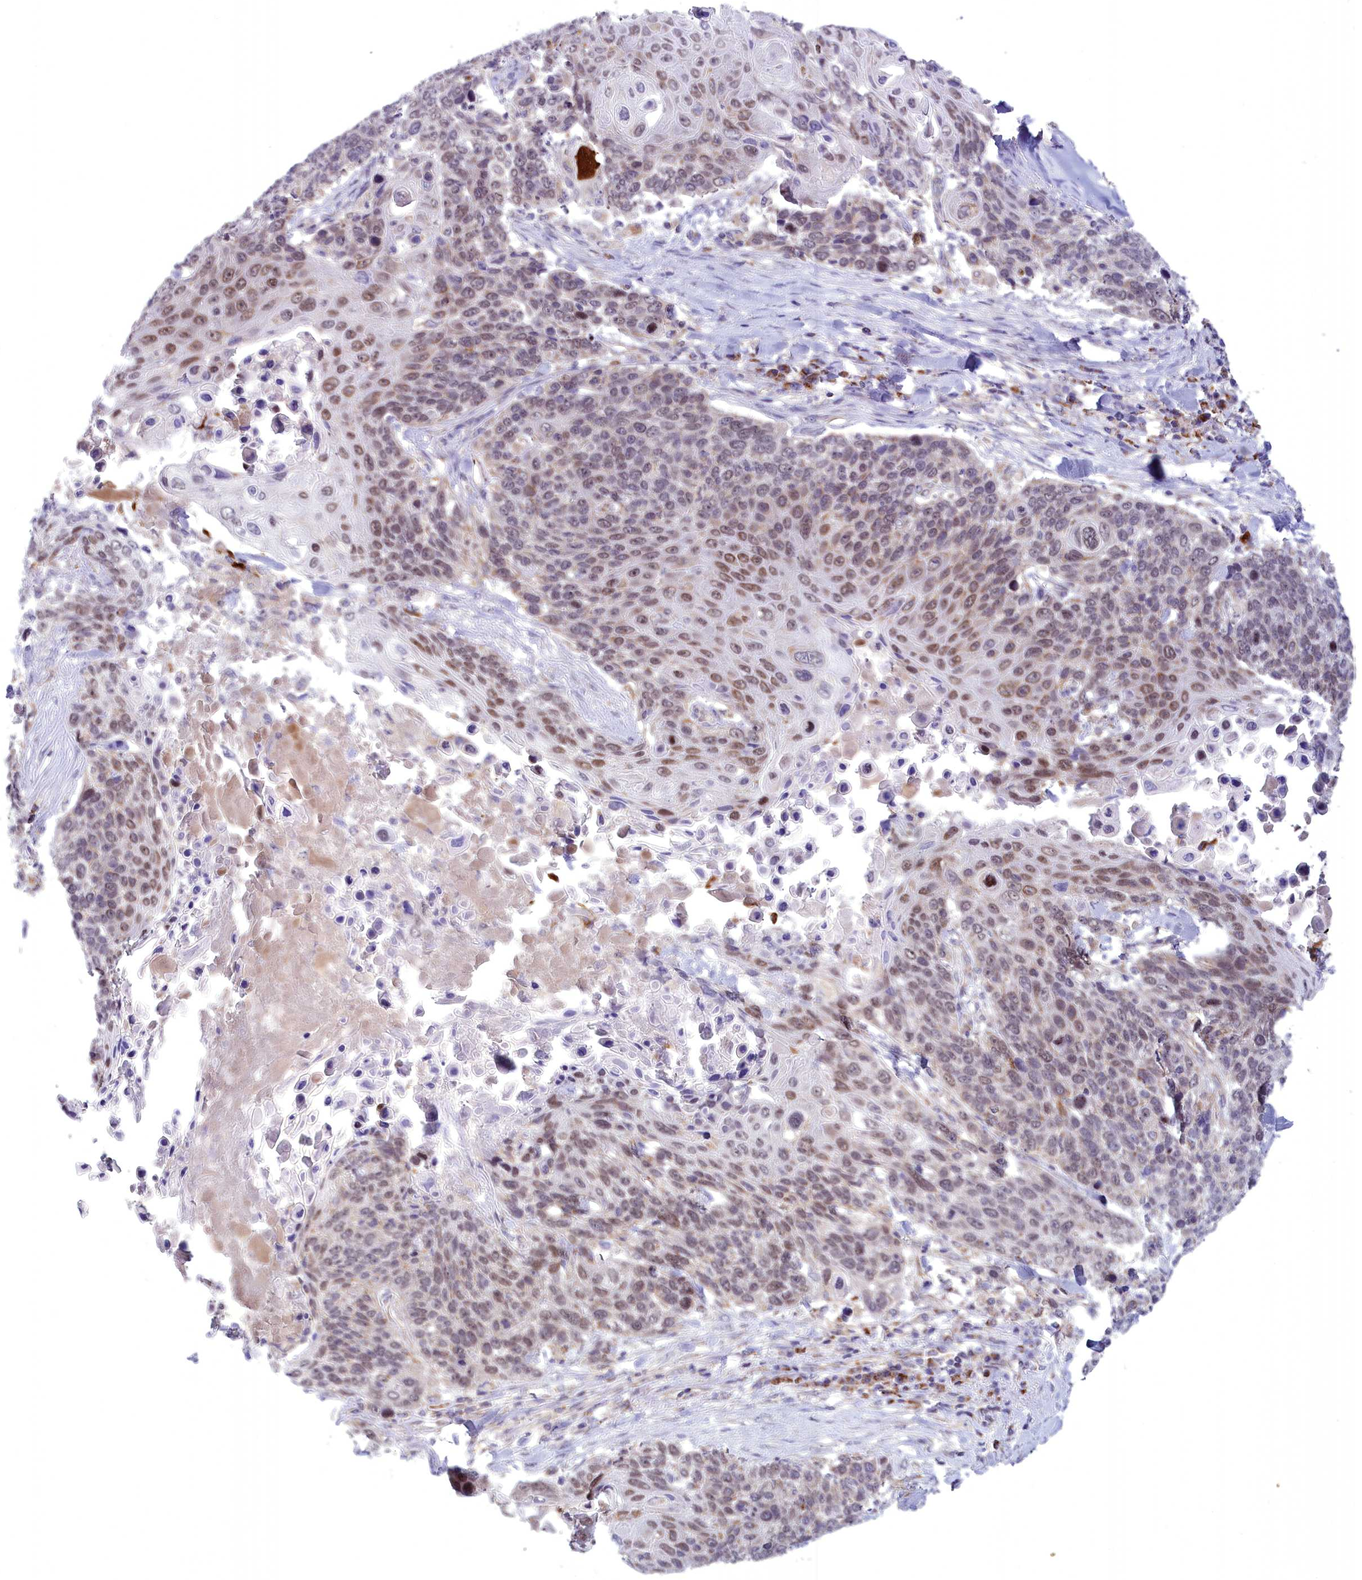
{"staining": {"intensity": "moderate", "quantity": "25%-75%", "location": "nuclear"}, "tissue": "lung cancer", "cell_type": "Tumor cells", "image_type": "cancer", "snomed": [{"axis": "morphology", "description": "Squamous cell carcinoma, NOS"}, {"axis": "topography", "description": "Lung"}], "caption": "Protein expression analysis of human lung squamous cell carcinoma reveals moderate nuclear expression in about 25%-75% of tumor cells.", "gene": "FAM149B1", "patient": {"sex": "male", "age": 66}}